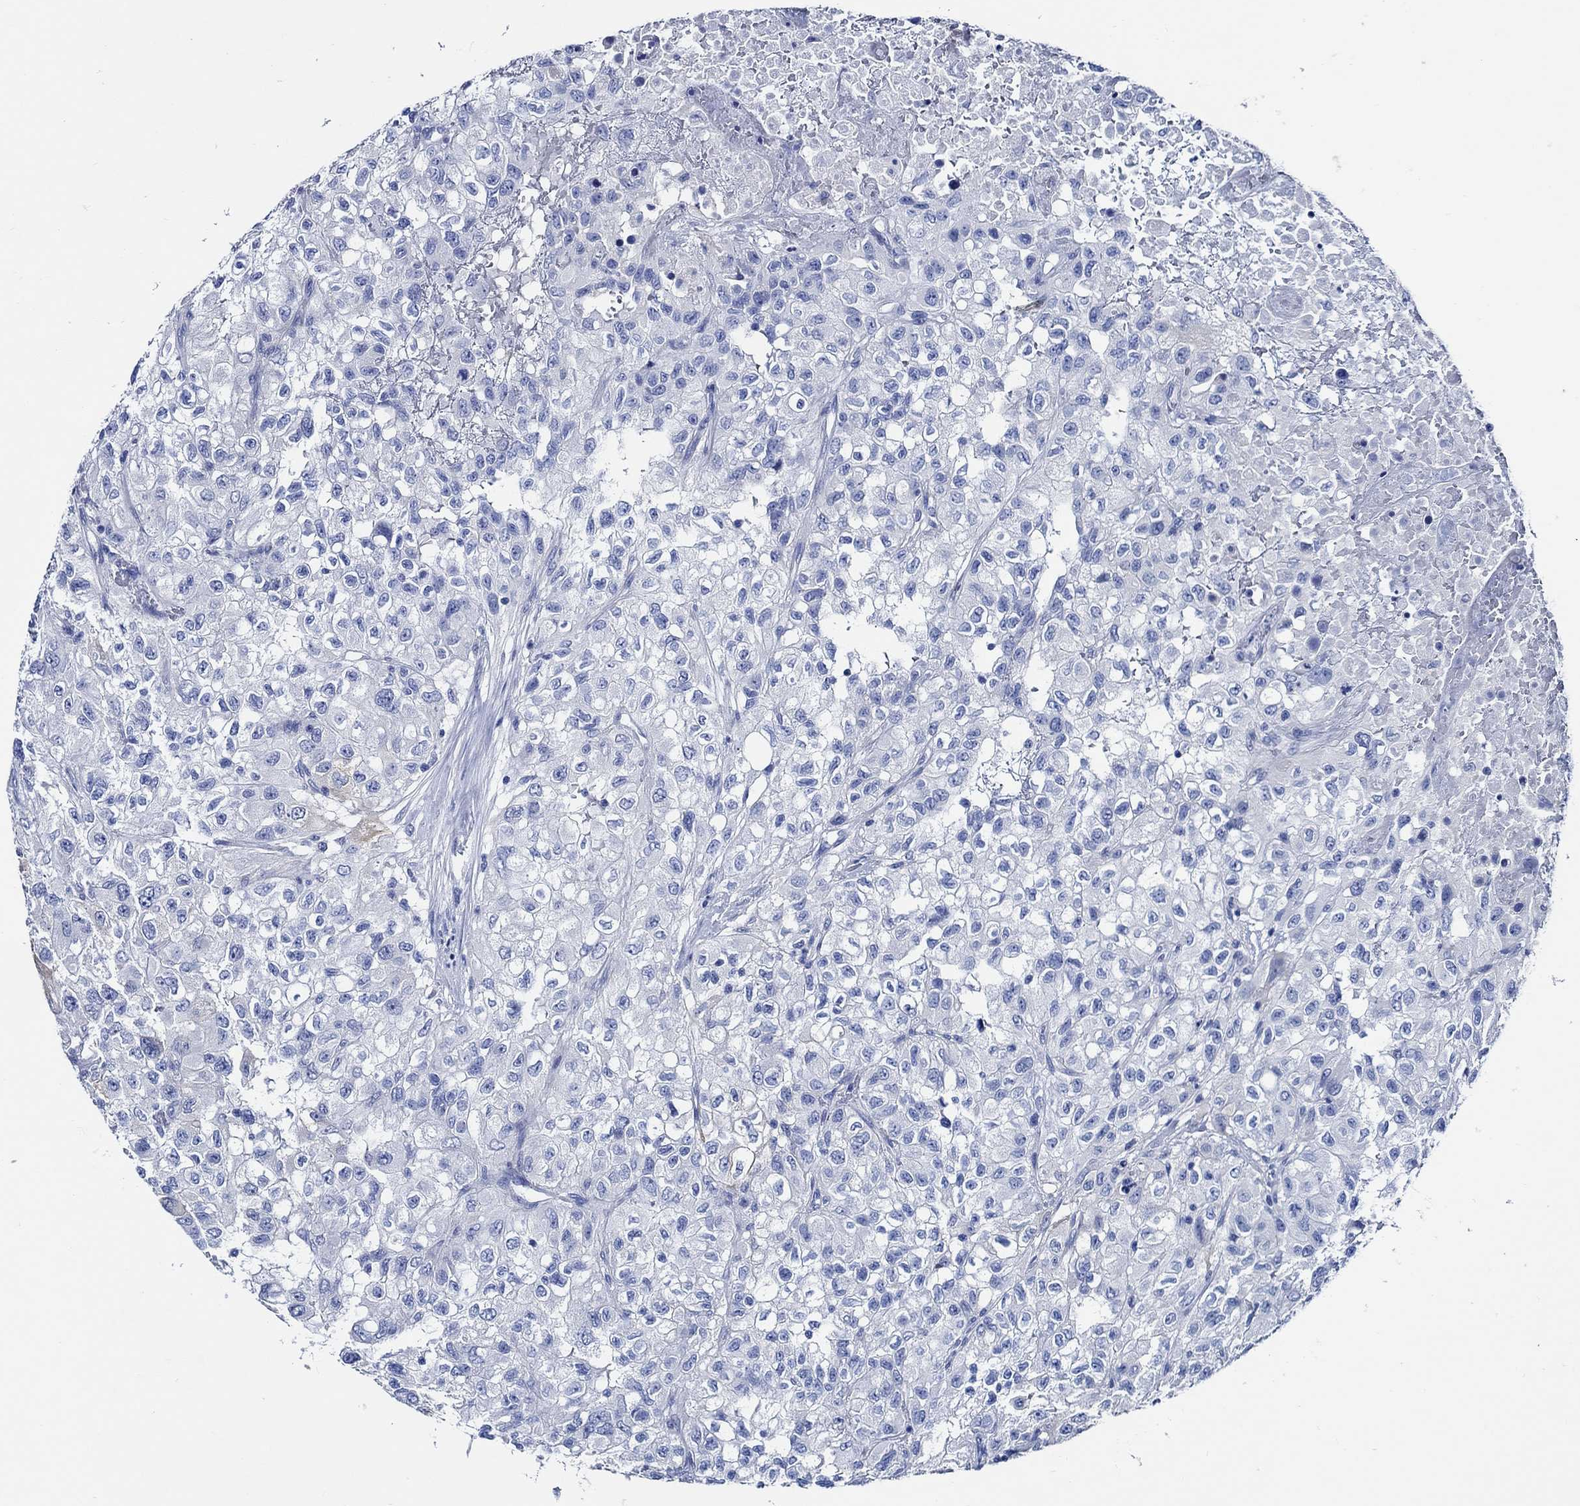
{"staining": {"intensity": "negative", "quantity": "none", "location": "none"}, "tissue": "renal cancer", "cell_type": "Tumor cells", "image_type": "cancer", "snomed": [{"axis": "morphology", "description": "Adenocarcinoma, NOS"}, {"axis": "topography", "description": "Kidney"}], "caption": "Immunohistochemistry image of renal adenocarcinoma stained for a protein (brown), which displays no staining in tumor cells.", "gene": "WDR62", "patient": {"sex": "male", "age": 64}}